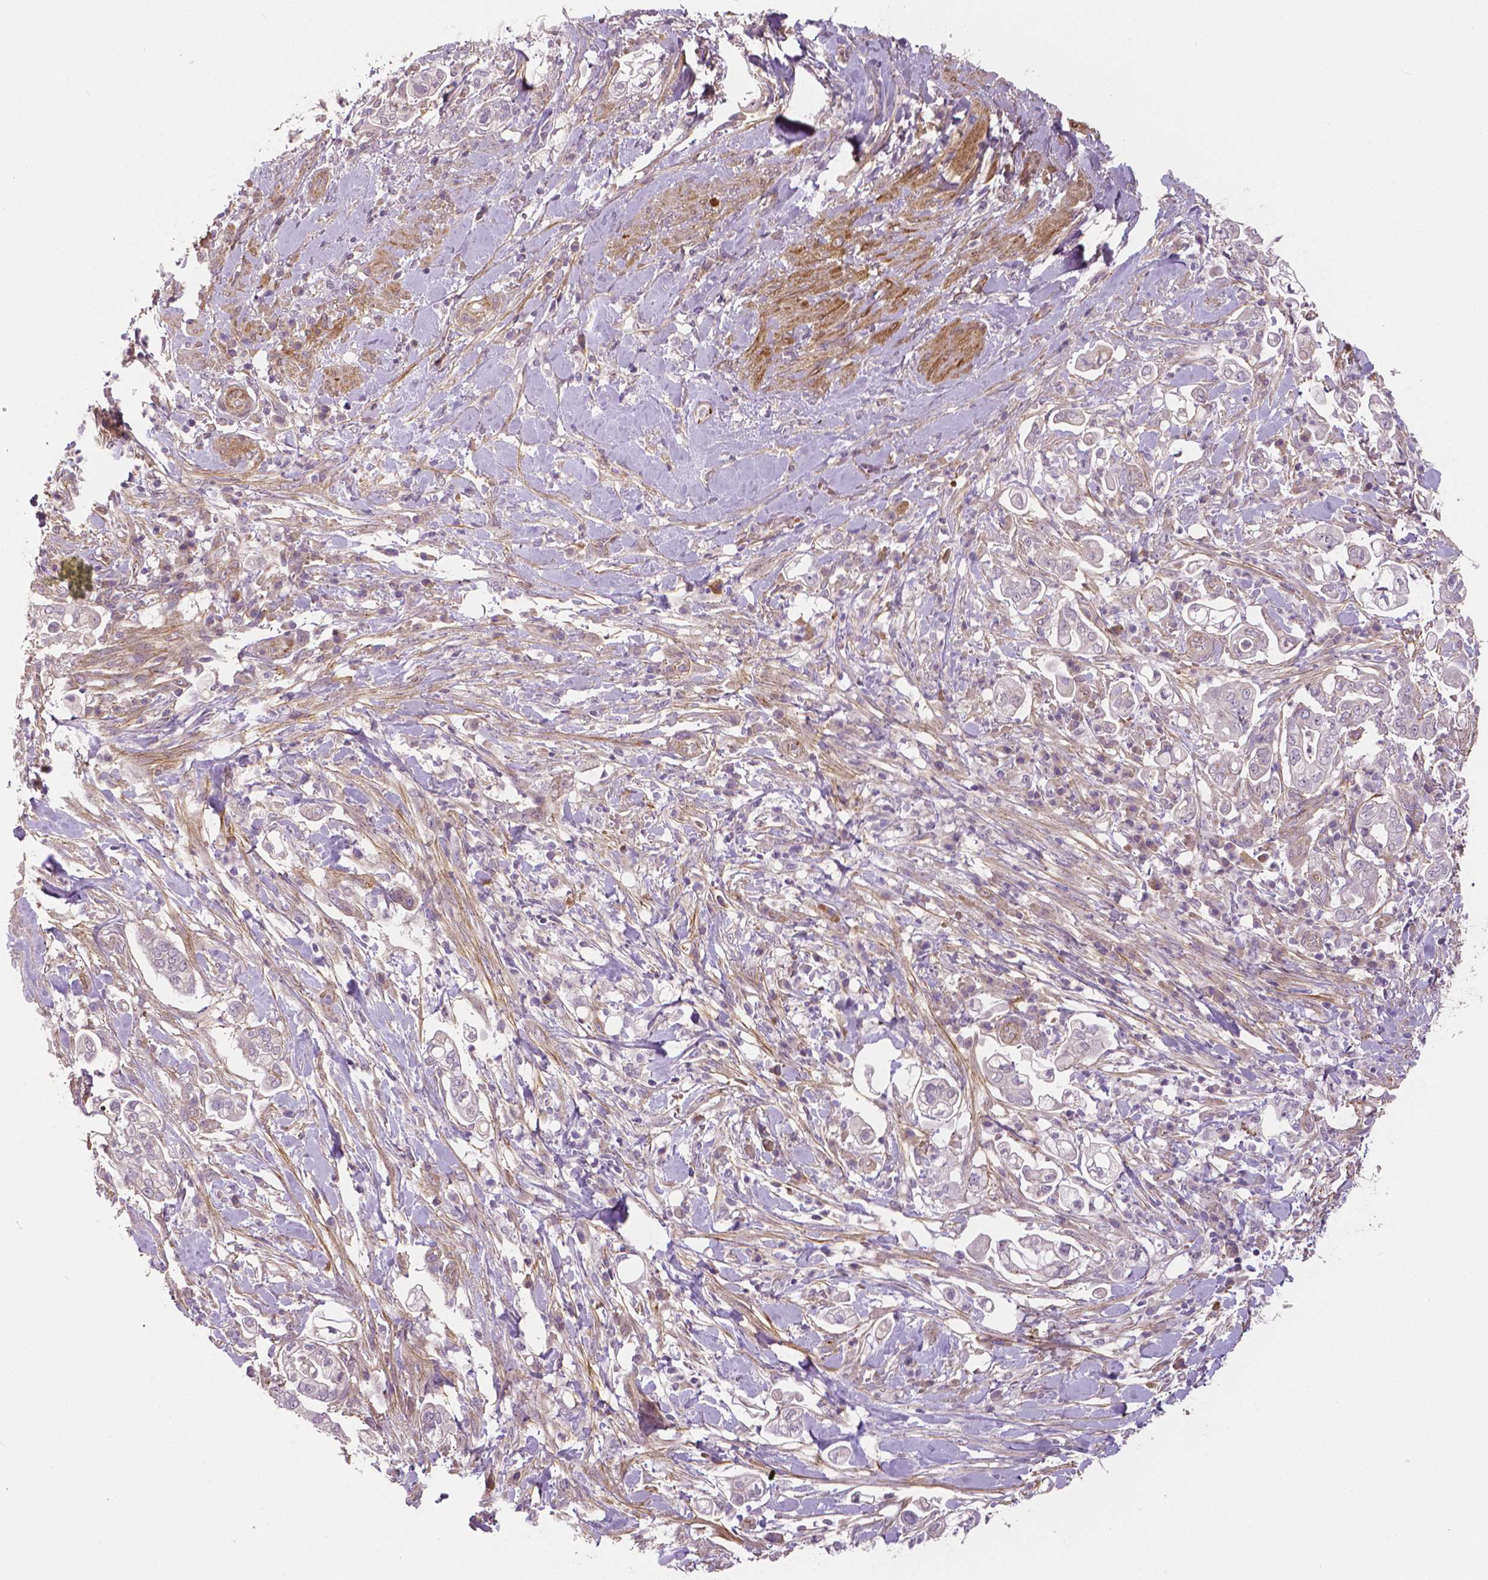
{"staining": {"intensity": "negative", "quantity": "none", "location": "none"}, "tissue": "pancreatic cancer", "cell_type": "Tumor cells", "image_type": "cancer", "snomed": [{"axis": "morphology", "description": "Adenocarcinoma, NOS"}, {"axis": "topography", "description": "Pancreas"}], "caption": "IHC micrograph of pancreatic cancer (adenocarcinoma) stained for a protein (brown), which reveals no expression in tumor cells.", "gene": "FLT1", "patient": {"sex": "female", "age": 69}}